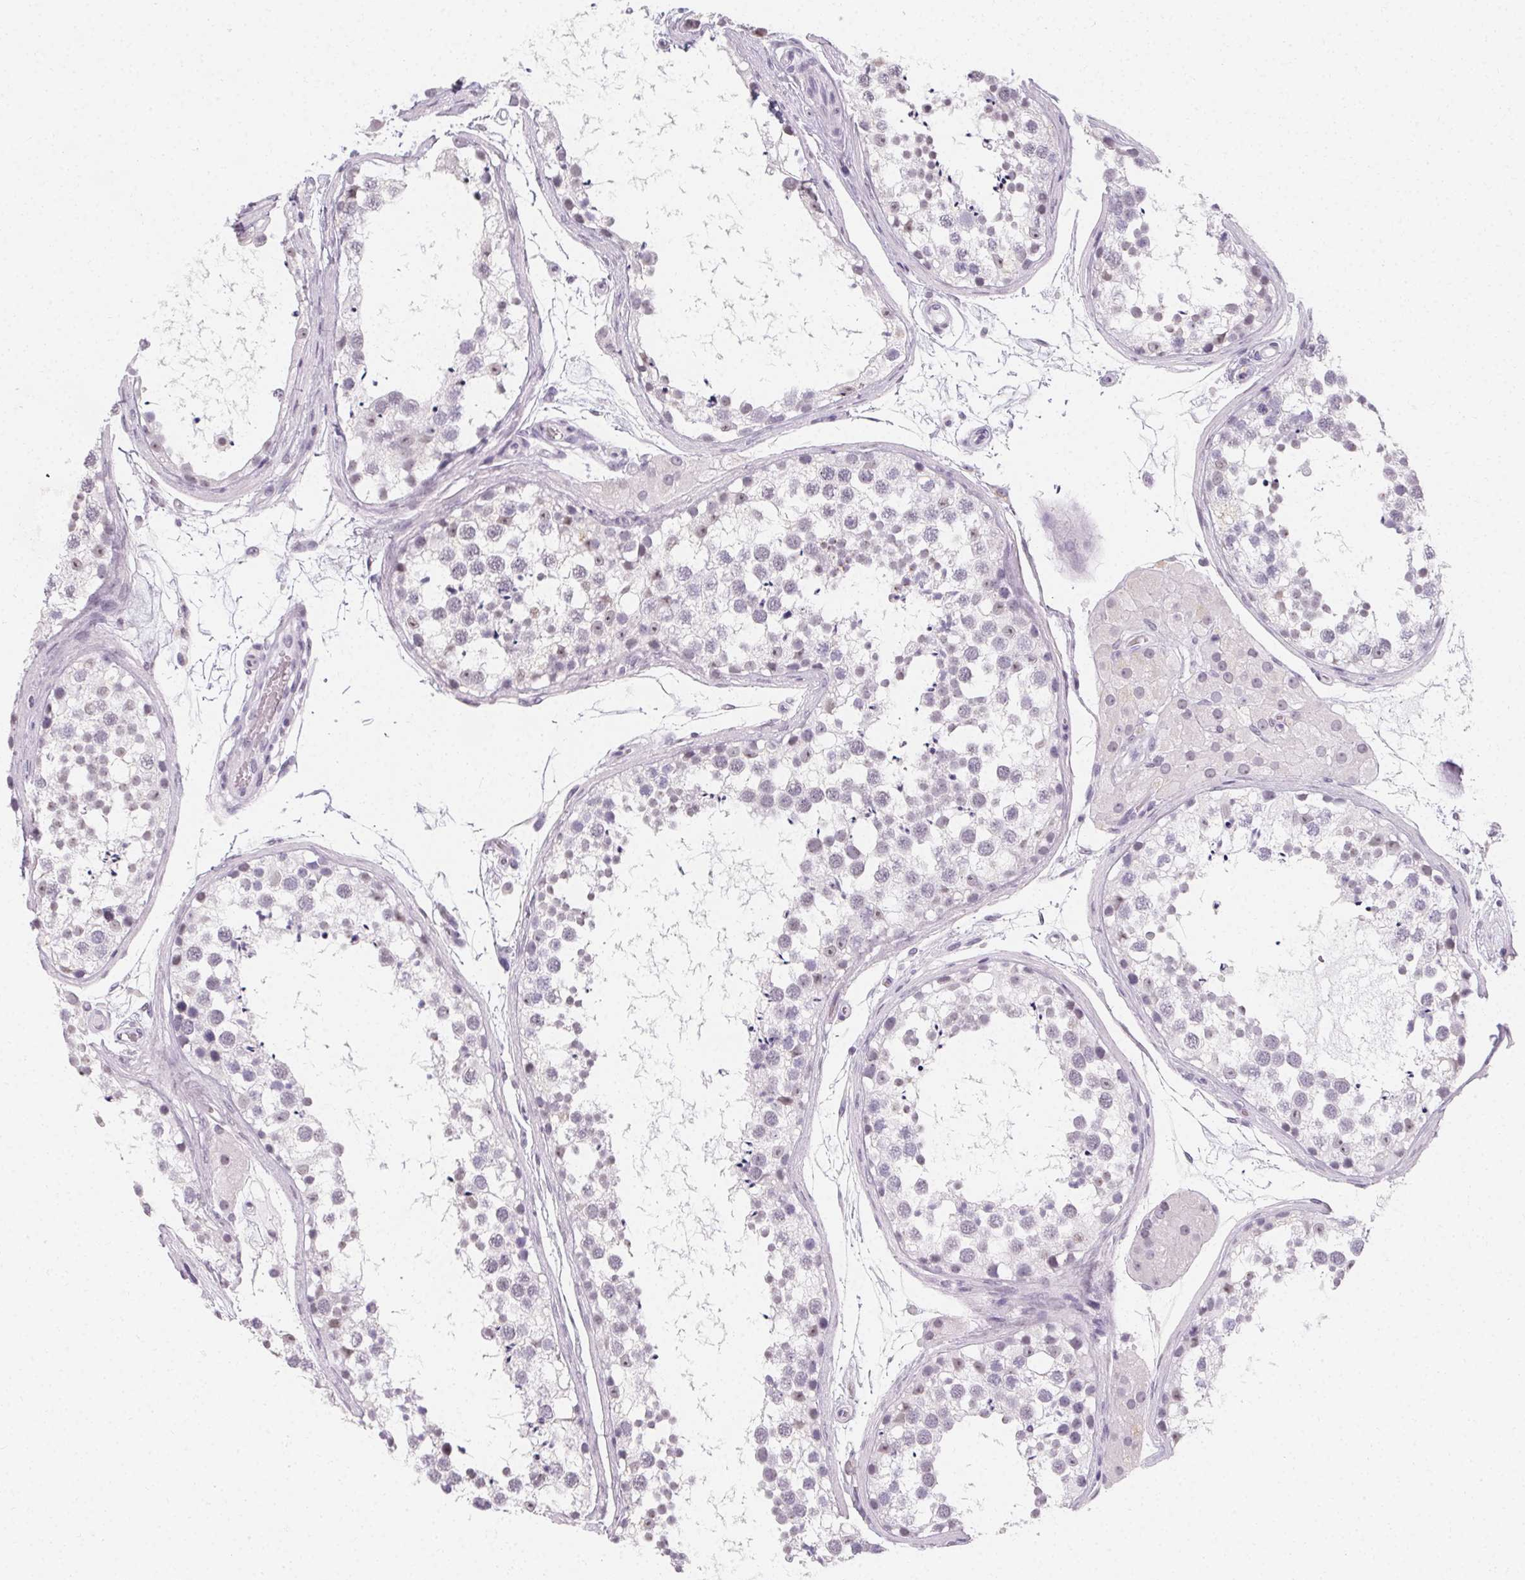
{"staining": {"intensity": "weak", "quantity": "<25%", "location": "nuclear"}, "tissue": "testis", "cell_type": "Cells in seminiferous ducts", "image_type": "normal", "snomed": [{"axis": "morphology", "description": "Normal tissue, NOS"}, {"axis": "morphology", "description": "Seminoma, NOS"}, {"axis": "topography", "description": "Testis"}], "caption": "DAB (3,3'-diaminobenzidine) immunohistochemical staining of normal human testis reveals no significant staining in cells in seminiferous ducts.", "gene": "SYNPR", "patient": {"sex": "male", "age": 65}}